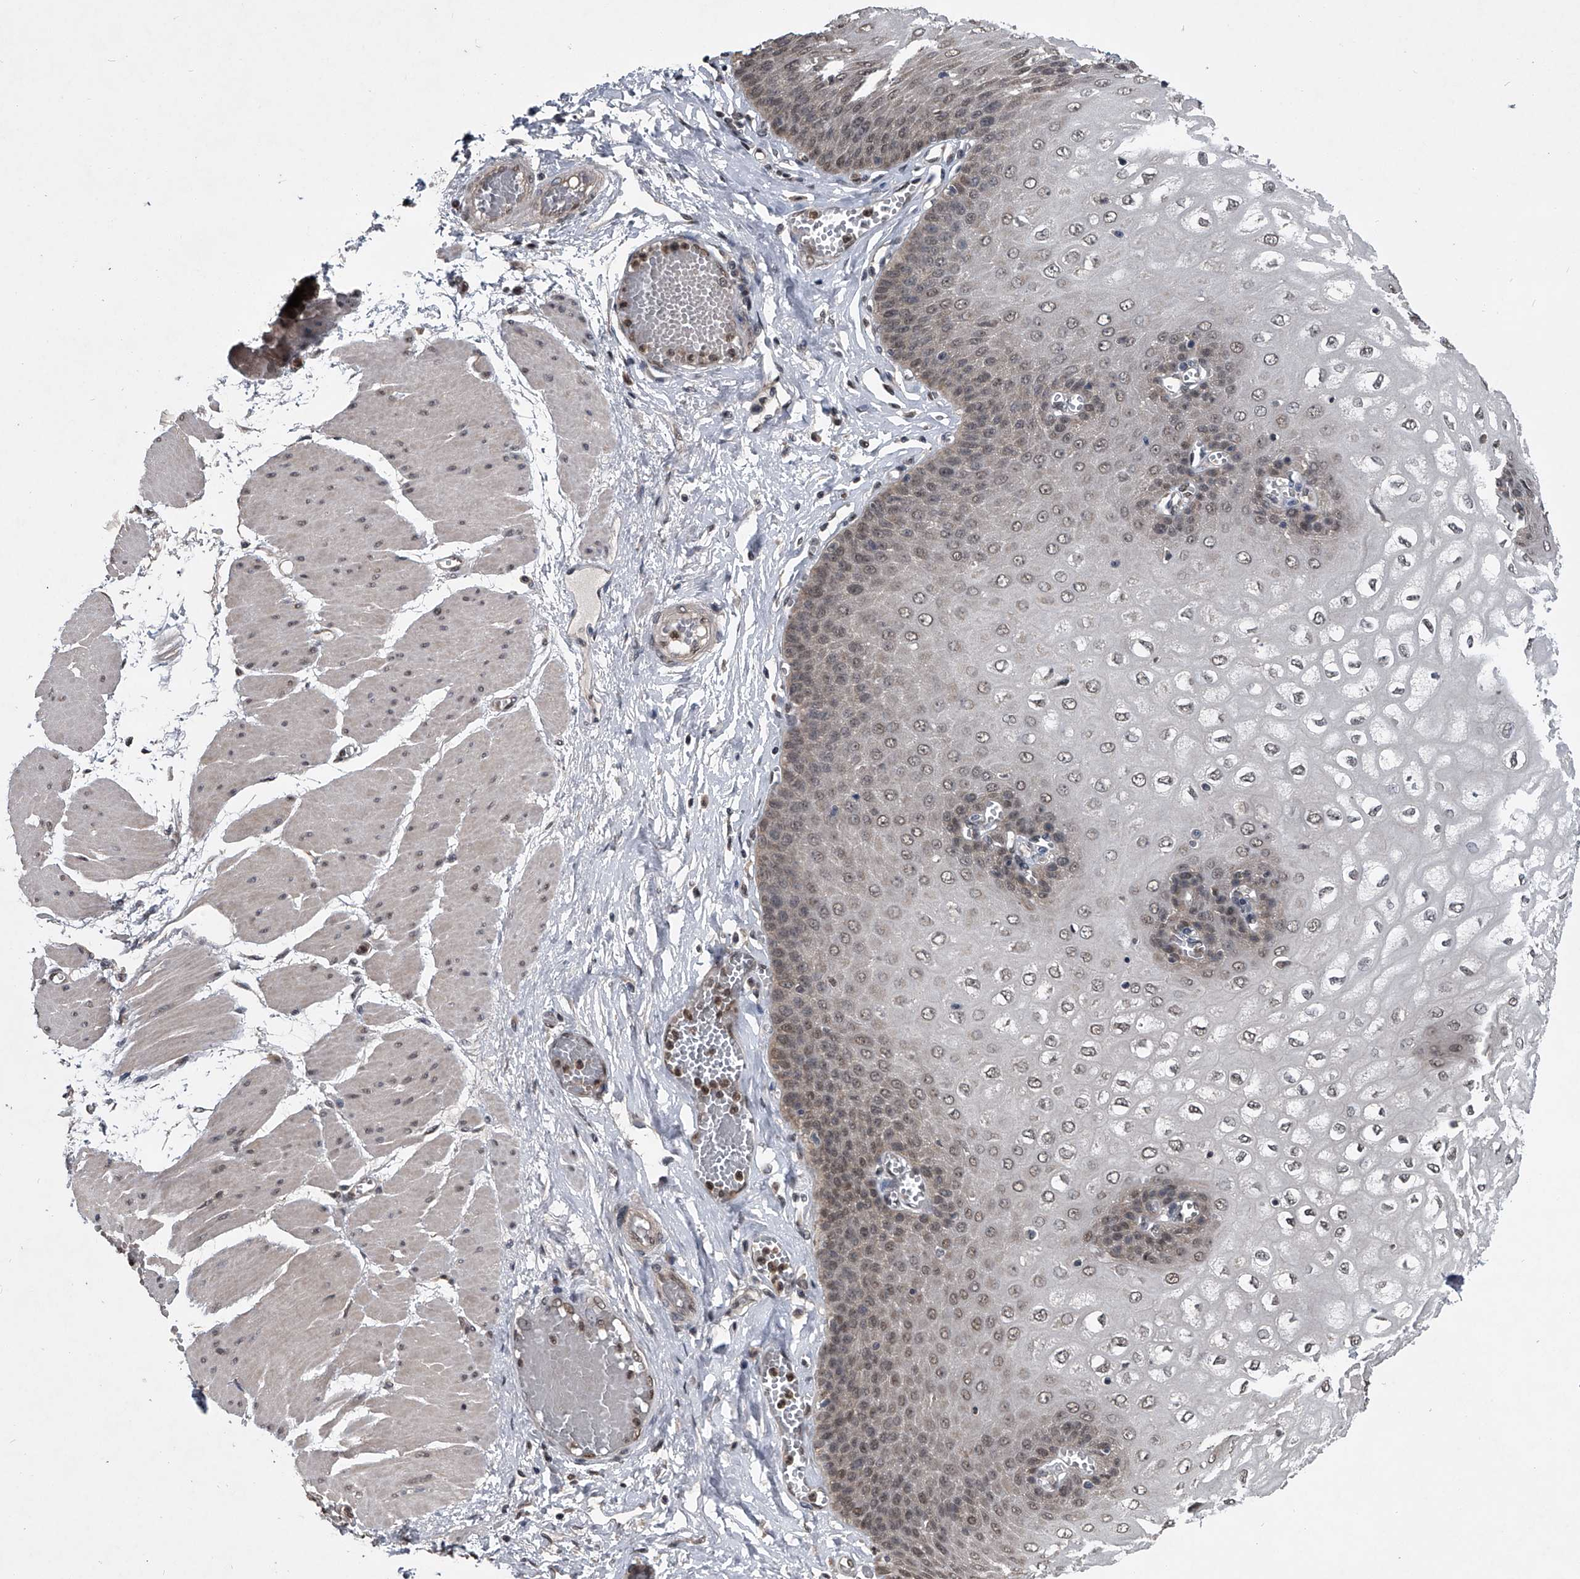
{"staining": {"intensity": "weak", "quantity": "25%-75%", "location": "cytoplasmic/membranous,nuclear"}, "tissue": "esophagus", "cell_type": "Squamous epithelial cells", "image_type": "normal", "snomed": [{"axis": "morphology", "description": "Normal tissue, NOS"}, {"axis": "topography", "description": "Esophagus"}], "caption": "Protein staining by IHC reveals weak cytoplasmic/membranous,nuclear positivity in approximately 25%-75% of squamous epithelial cells in unremarkable esophagus.", "gene": "TSNAX", "patient": {"sex": "male", "age": 60}}